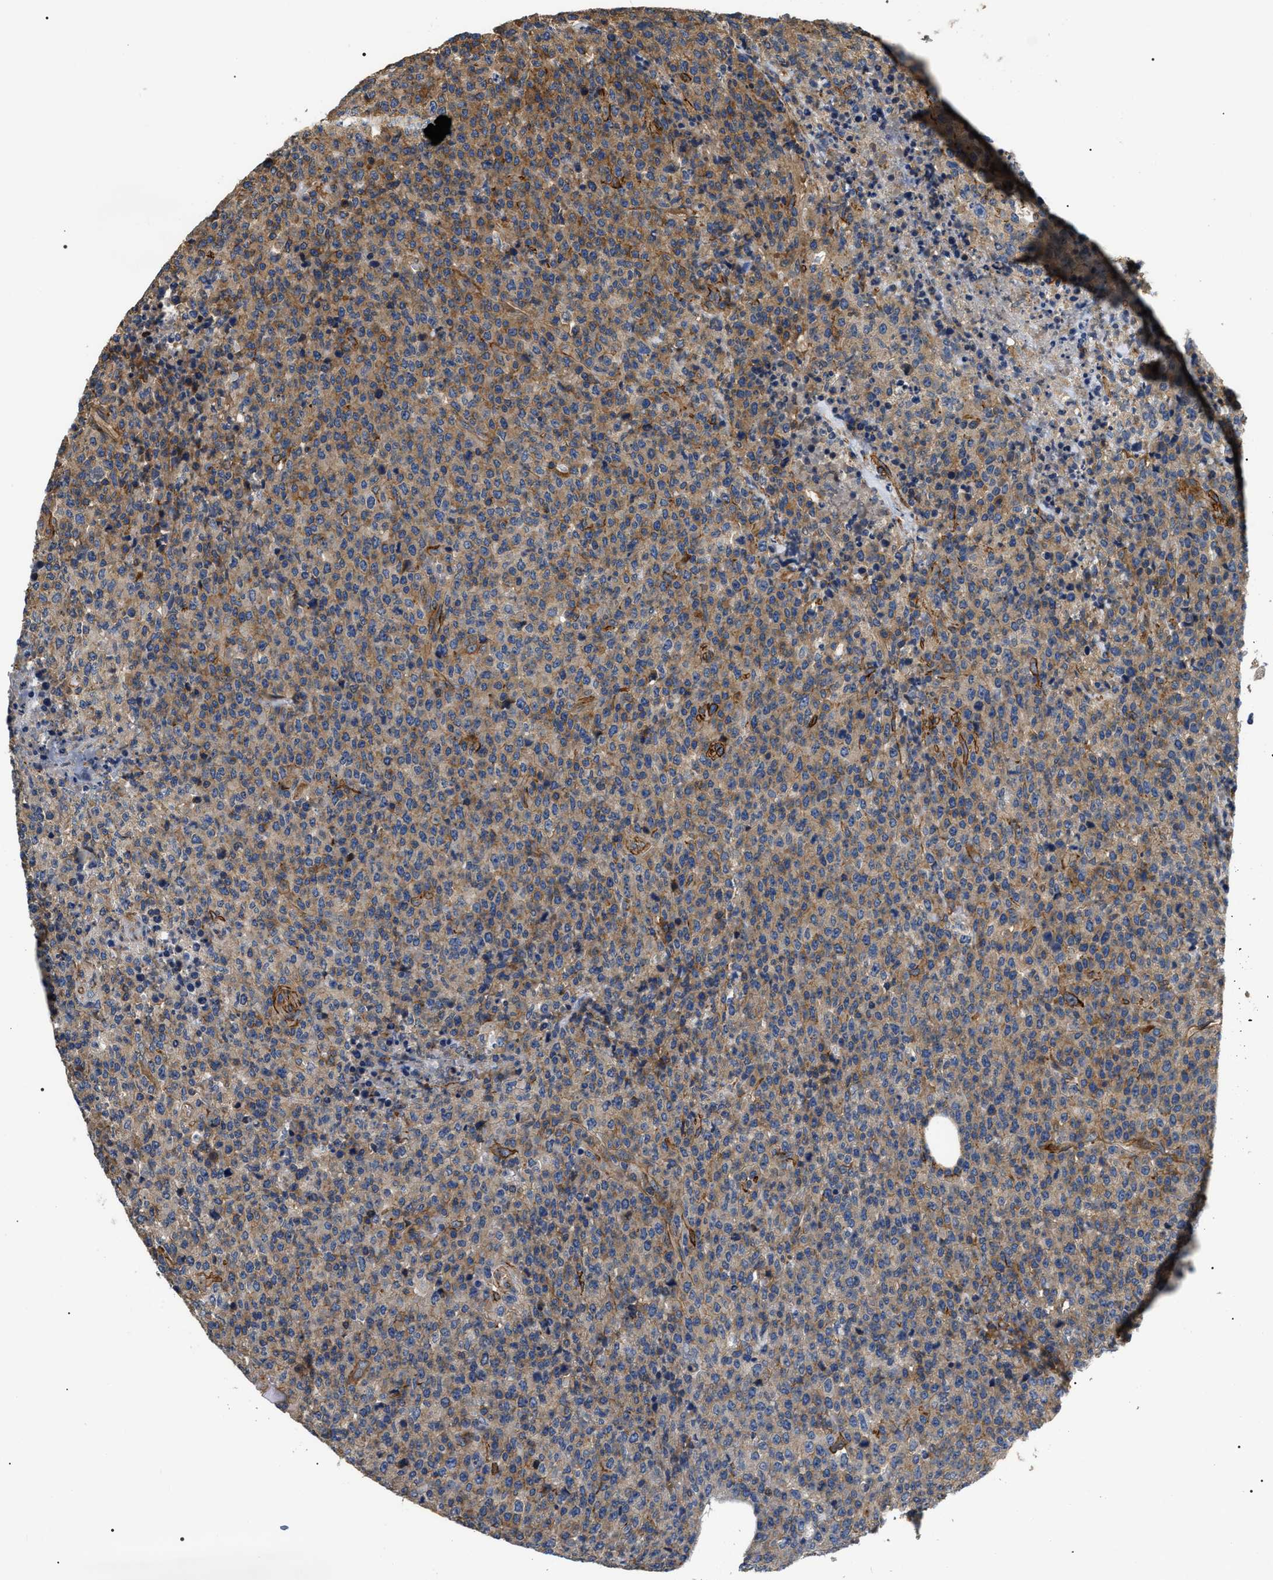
{"staining": {"intensity": "moderate", "quantity": "<25%", "location": "cytoplasmic/membranous"}, "tissue": "lymphoma", "cell_type": "Tumor cells", "image_type": "cancer", "snomed": [{"axis": "morphology", "description": "Malignant lymphoma, non-Hodgkin's type, Low grade"}, {"axis": "topography", "description": "Lymph node"}], "caption": "The histopathology image reveals immunohistochemical staining of low-grade malignant lymphoma, non-Hodgkin's type. There is moderate cytoplasmic/membranous expression is seen in approximately <25% of tumor cells. (brown staining indicates protein expression, while blue staining denotes nuclei).", "gene": "ZC3HAV1L", "patient": {"sex": "male", "age": 66}}